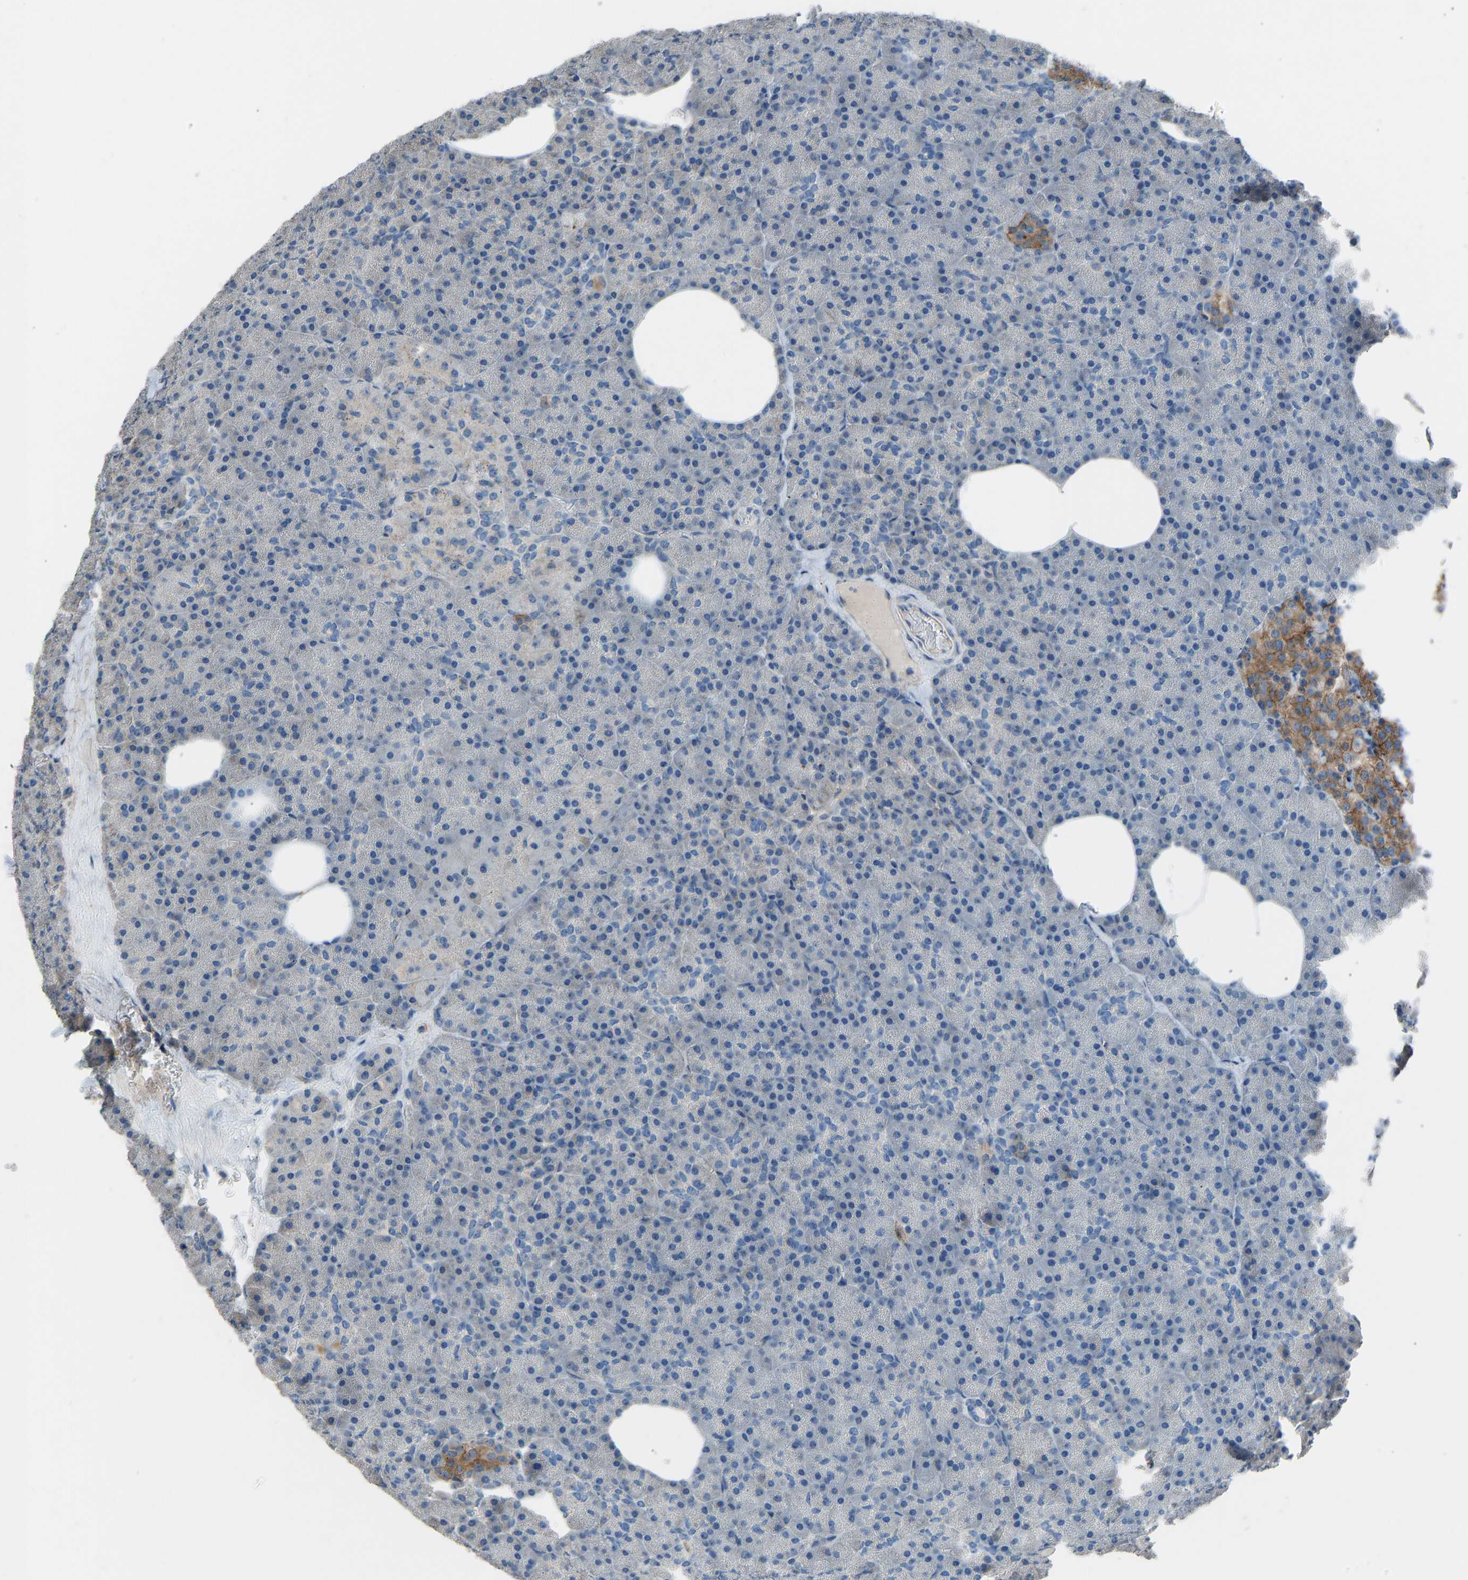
{"staining": {"intensity": "weak", "quantity": "<25%", "location": "cytoplasmic/membranous"}, "tissue": "pancreas", "cell_type": "Exocrine glandular cells", "image_type": "normal", "snomed": [{"axis": "morphology", "description": "Normal tissue, NOS"}, {"axis": "morphology", "description": "Carcinoid, malignant, NOS"}, {"axis": "topography", "description": "Pancreas"}], "caption": "Human pancreas stained for a protein using IHC exhibits no staining in exocrine glandular cells.", "gene": "TGFBR3", "patient": {"sex": "female", "age": 35}}